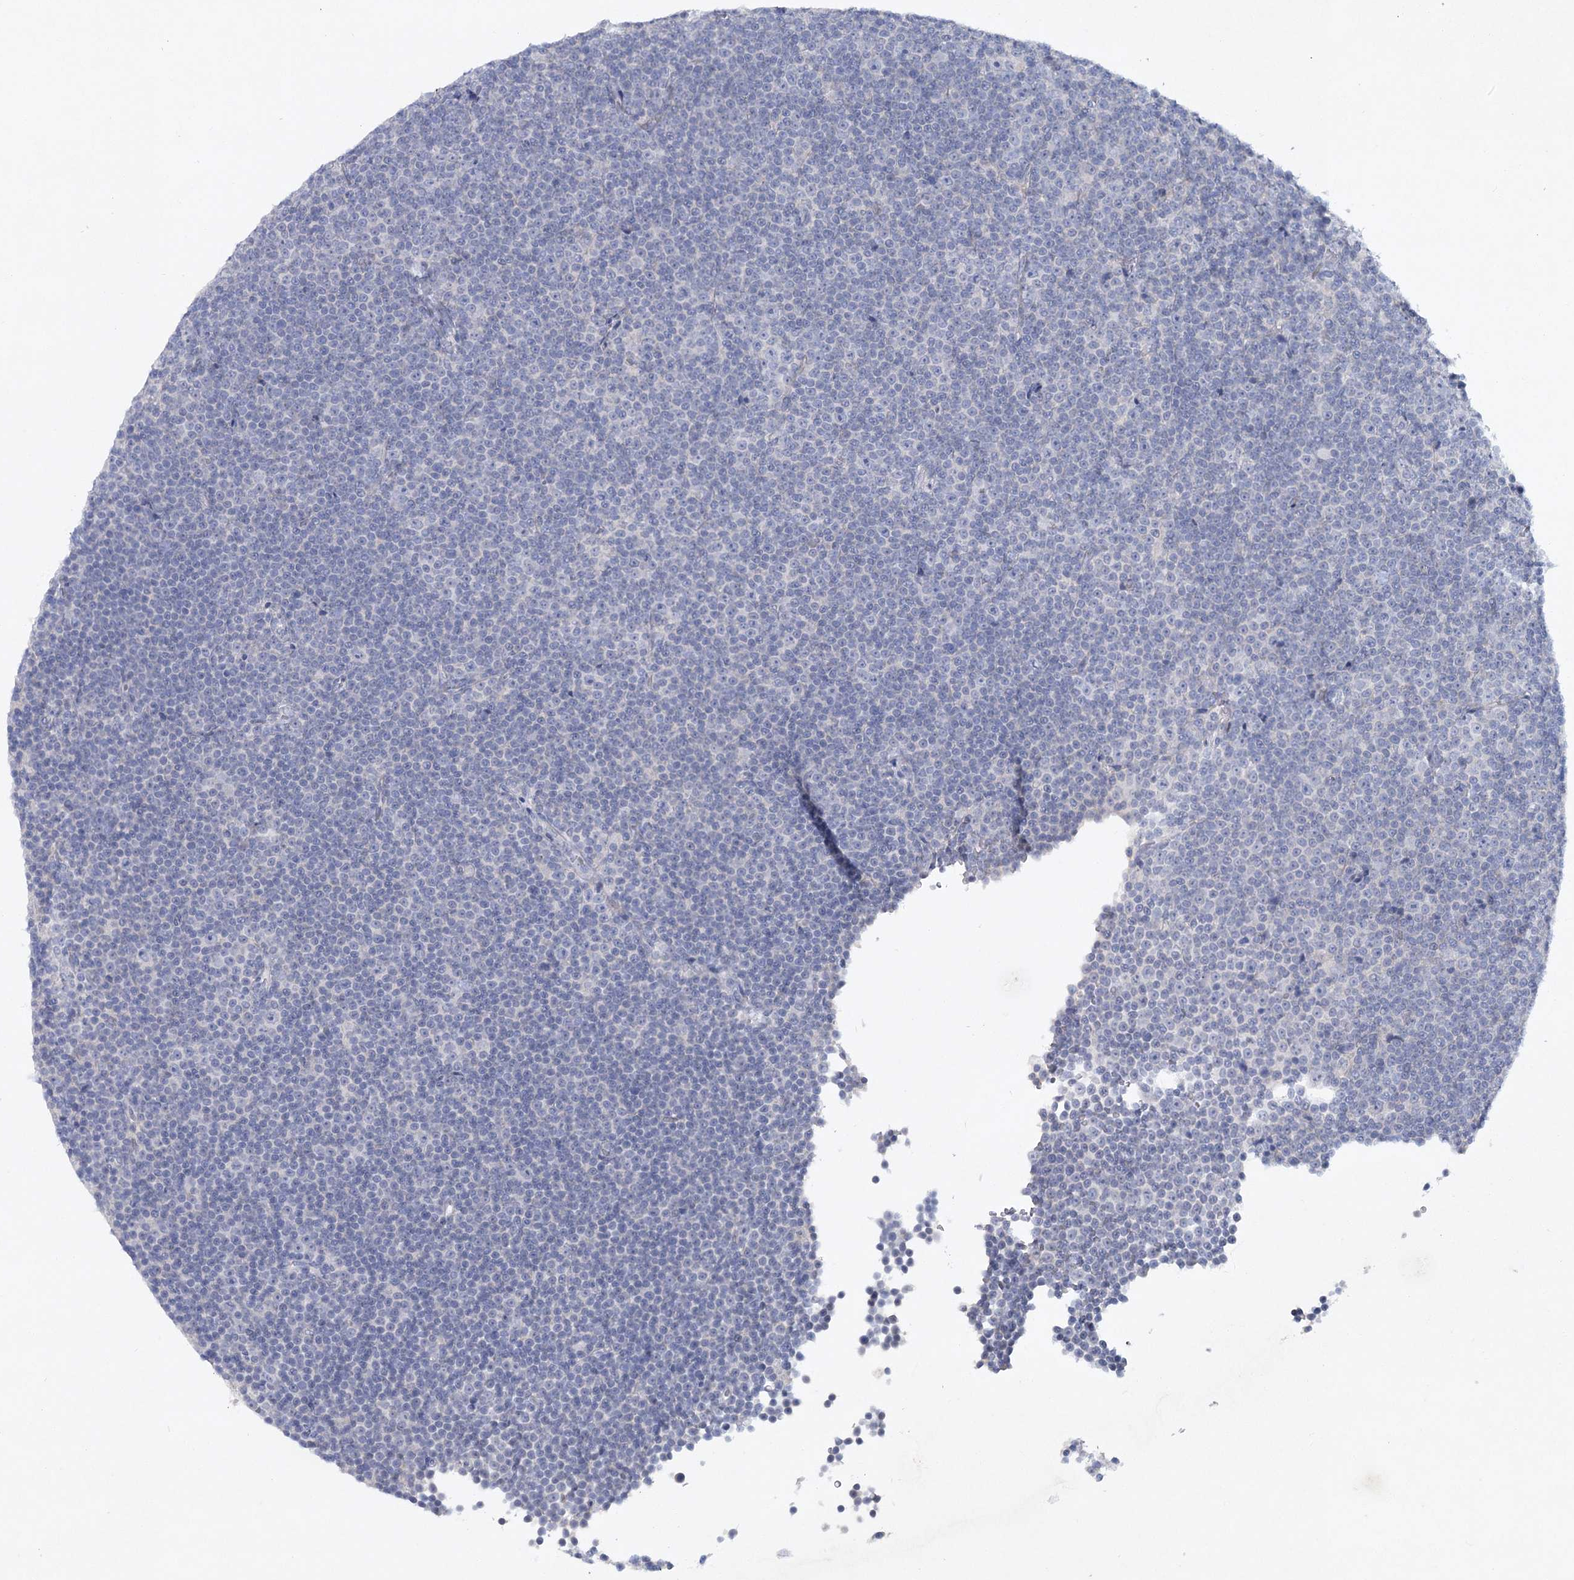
{"staining": {"intensity": "negative", "quantity": "none", "location": "none"}, "tissue": "lymphoma", "cell_type": "Tumor cells", "image_type": "cancer", "snomed": [{"axis": "morphology", "description": "Malignant lymphoma, non-Hodgkin's type, Low grade"}, {"axis": "topography", "description": "Lymph node"}], "caption": "Malignant lymphoma, non-Hodgkin's type (low-grade) stained for a protein using immunohistochemistry (IHC) displays no staining tumor cells.", "gene": "MAP3K13", "patient": {"sex": "female", "age": 67}}